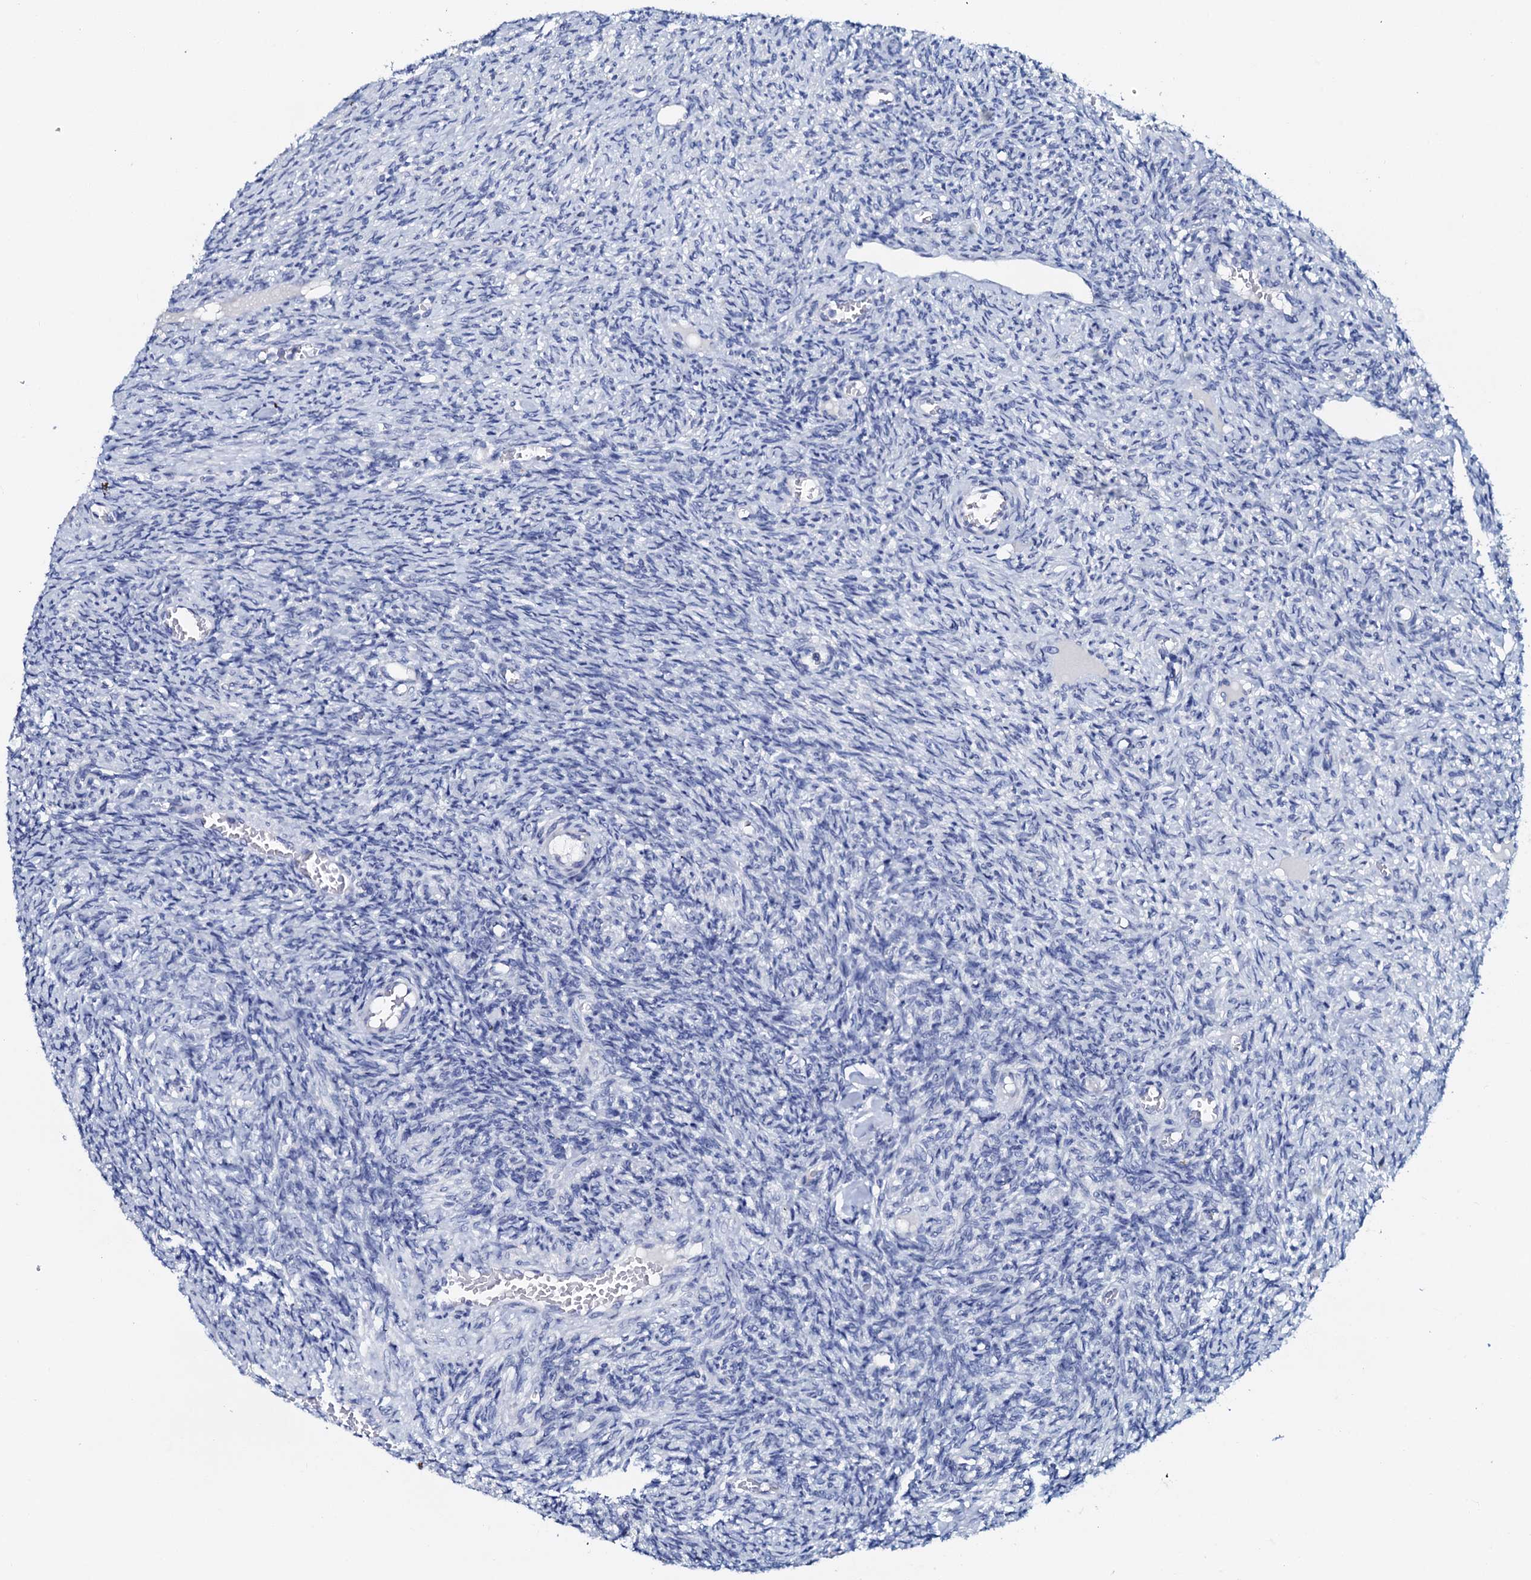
{"staining": {"intensity": "negative", "quantity": "none", "location": "none"}, "tissue": "ovary", "cell_type": "Ovarian stroma cells", "image_type": "normal", "snomed": [{"axis": "morphology", "description": "Normal tissue, NOS"}, {"axis": "topography", "description": "Ovary"}], "caption": "An IHC photomicrograph of unremarkable ovary is shown. There is no staining in ovarian stroma cells of ovary.", "gene": "AMER2", "patient": {"sex": "female", "age": 27}}